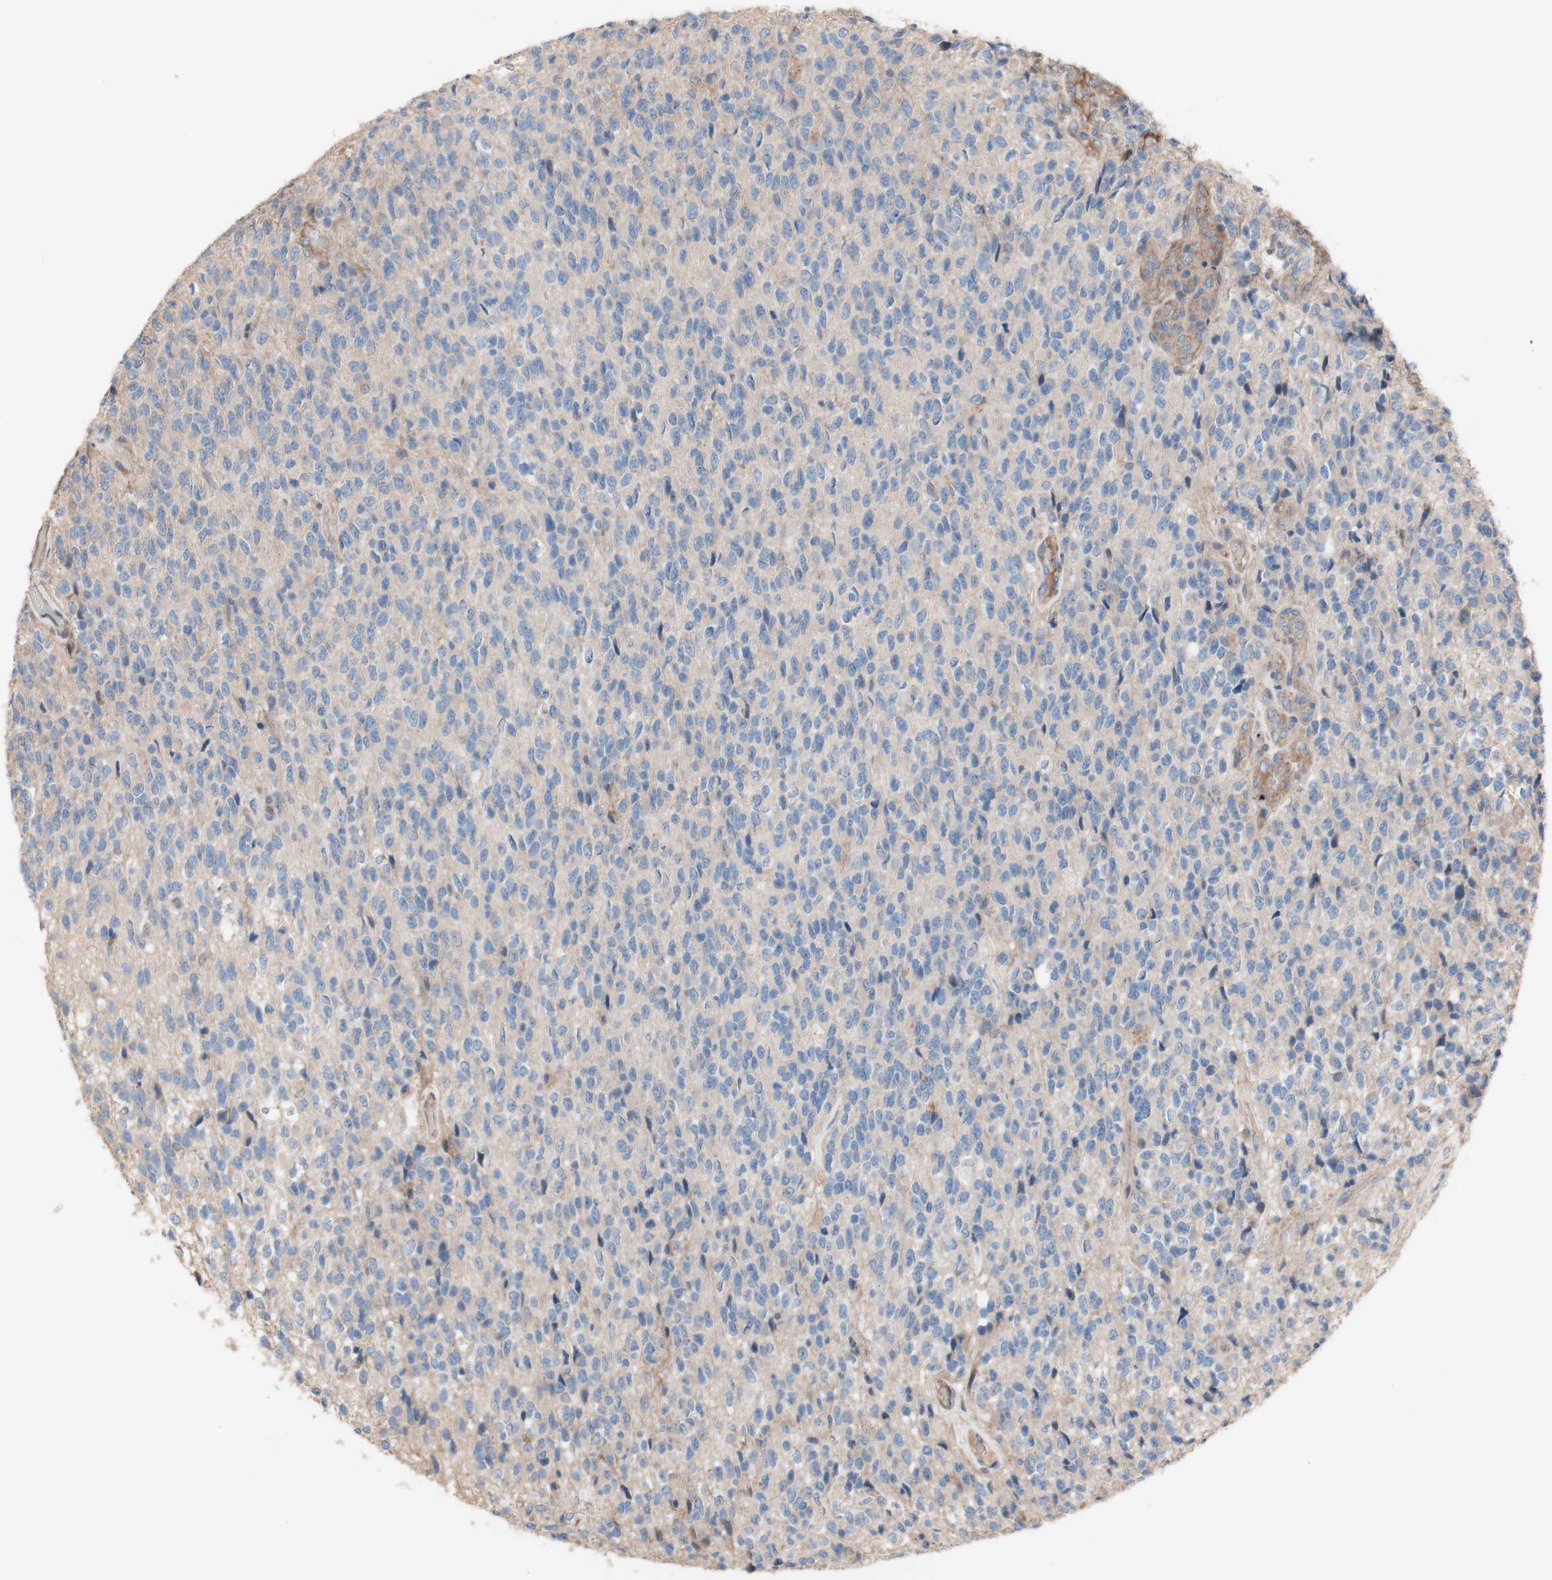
{"staining": {"intensity": "weak", "quantity": "25%-75%", "location": "cytoplasmic/membranous"}, "tissue": "glioma", "cell_type": "Tumor cells", "image_type": "cancer", "snomed": [{"axis": "morphology", "description": "Glioma, malignant, High grade"}, {"axis": "topography", "description": "pancreas cauda"}], "caption": "Immunohistochemistry (IHC) staining of malignant glioma (high-grade), which displays low levels of weak cytoplasmic/membranous positivity in about 25%-75% of tumor cells indicating weak cytoplasmic/membranous protein expression. The staining was performed using DAB (brown) for protein detection and nuclei were counterstained in hematoxylin (blue).", "gene": "COPB1", "patient": {"sex": "male", "age": 60}}